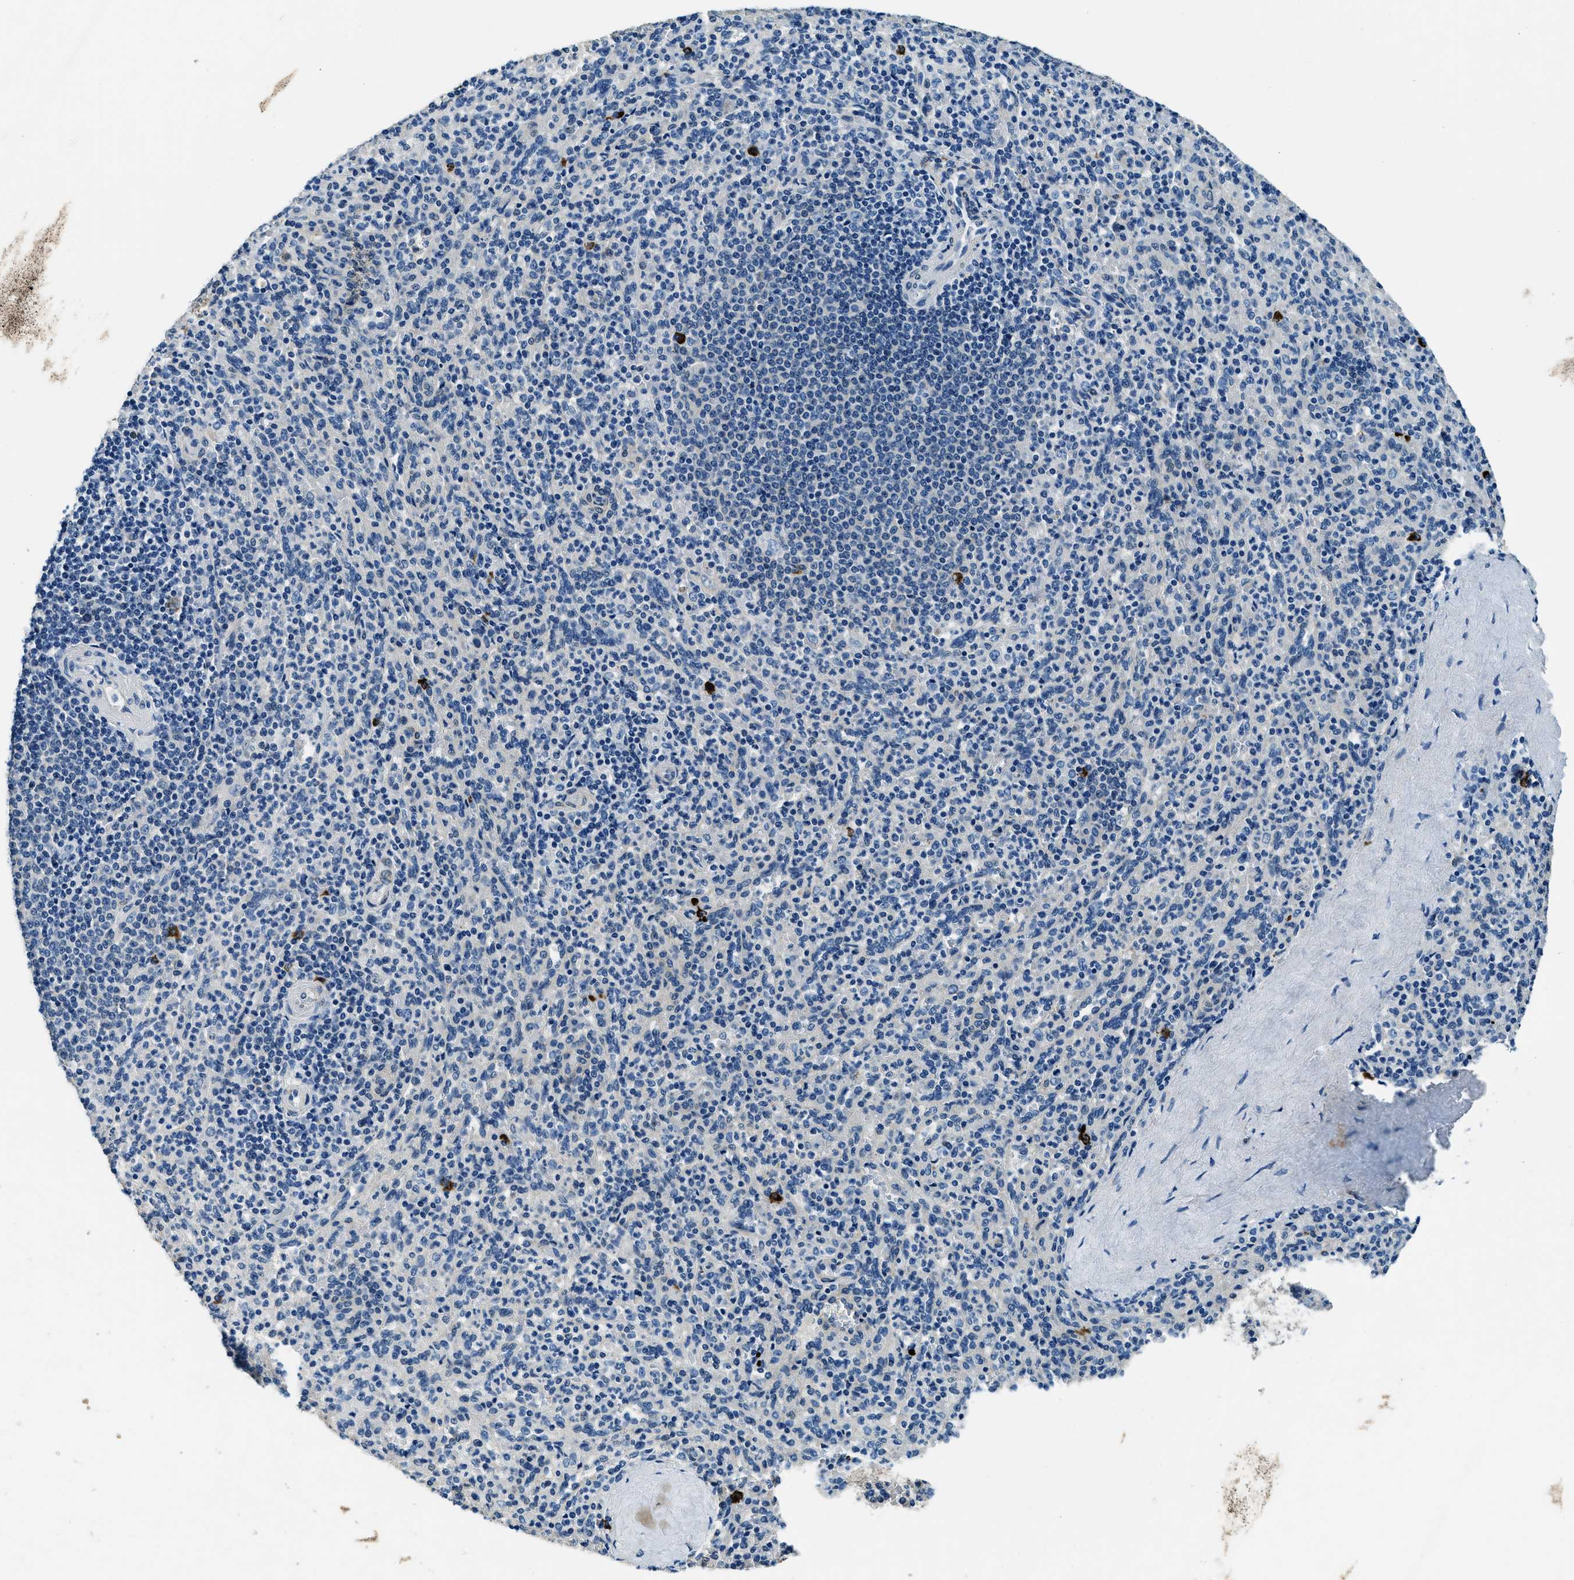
{"staining": {"intensity": "moderate", "quantity": "<25%", "location": "cytoplasmic/membranous"}, "tissue": "spleen", "cell_type": "Cells in red pulp", "image_type": "normal", "snomed": [{"axis": "morphology", "description": "Normal tissue, NOS"}, {"axis": "topography", "description": "Spleen"}], "caption": "About <25% of cells in red pulp in normal spleen show moderate cytoplasmic/membranous protein positivity as visualized by brown immunohistochemical staining.", "gene": "TMEM186", "patient": {"sex": "male", "age": 36}}